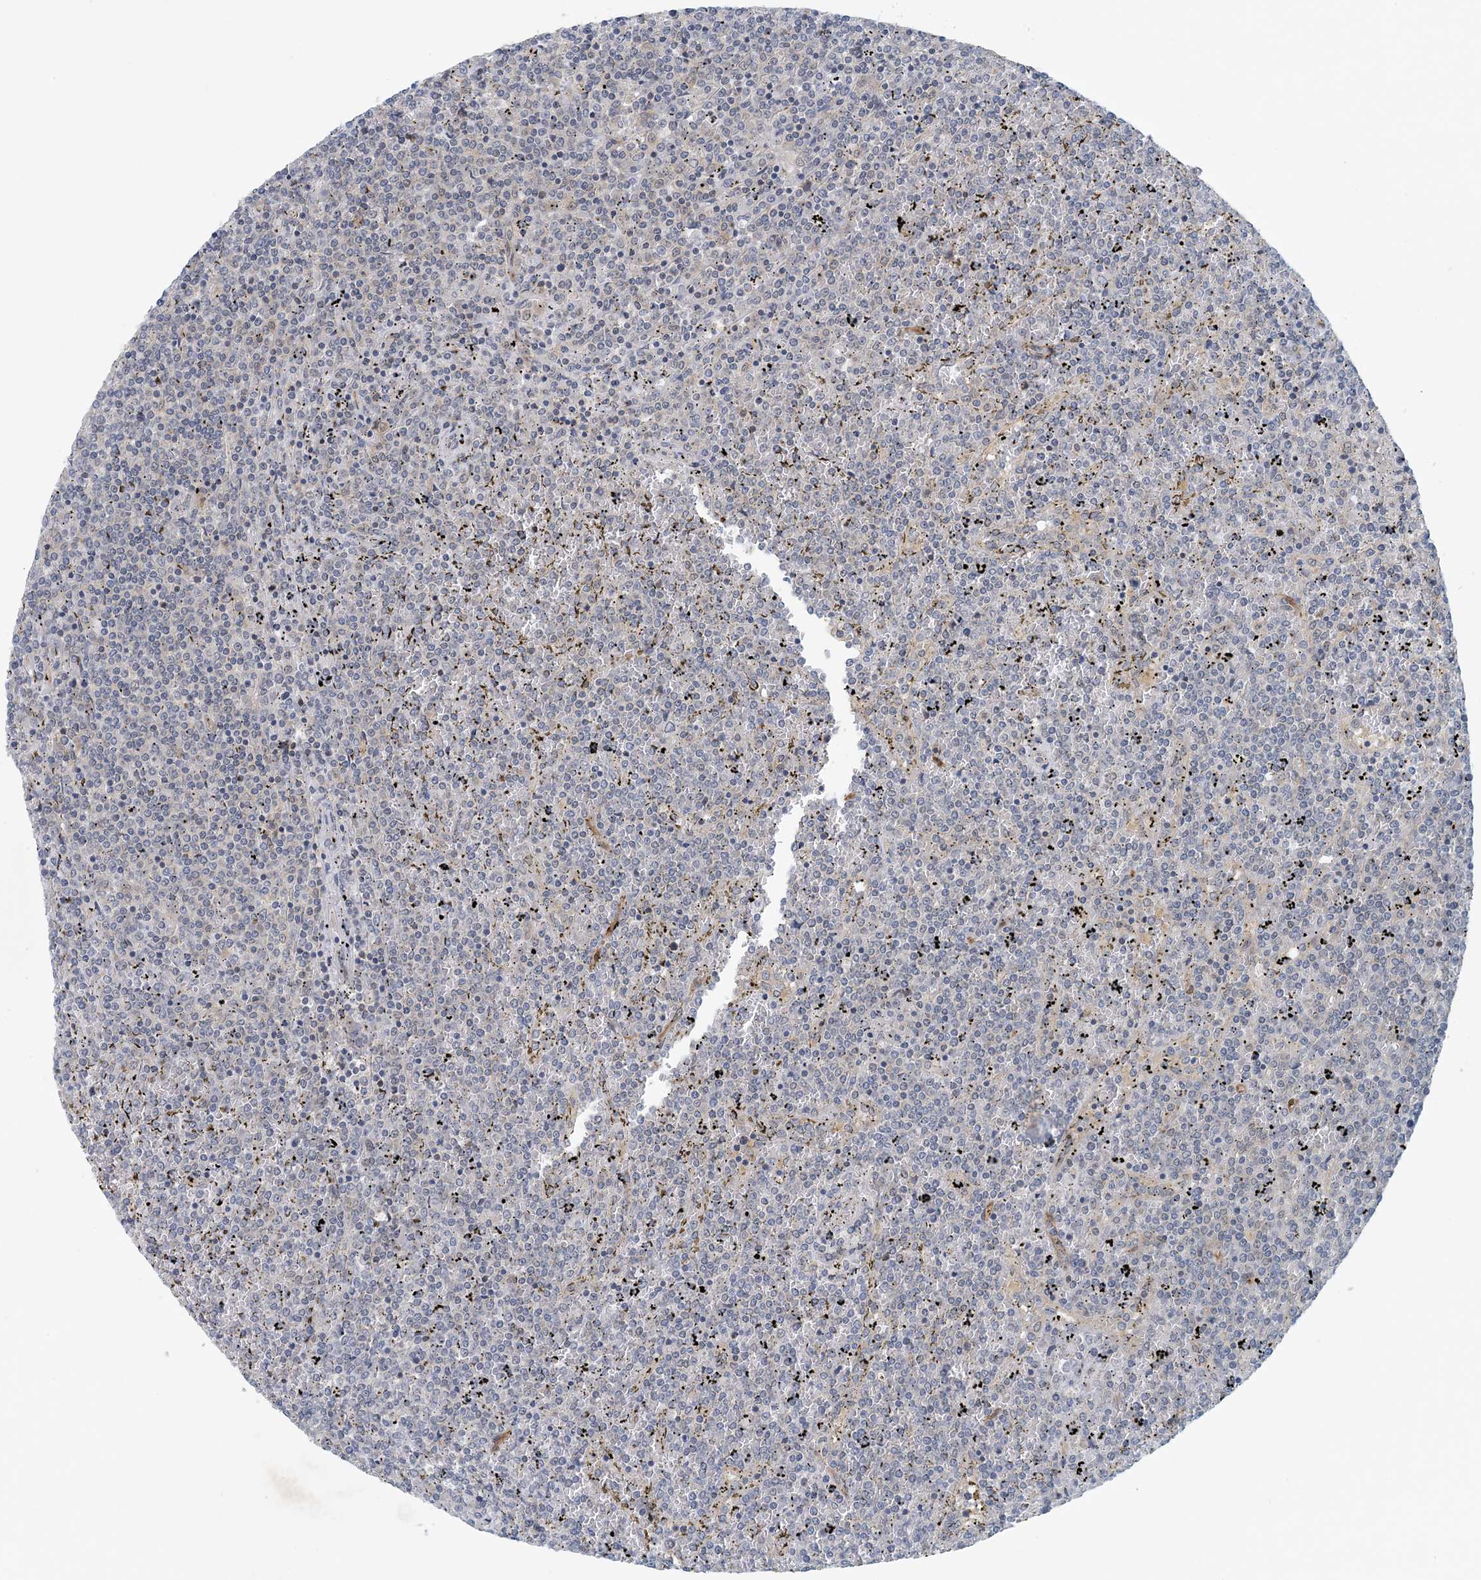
{"staining": {"intensity": "negative", "quantity": "none", "location": "none"}, "tissue": "lymphoma", "cell_type": "Tumor cells", "image_type": "cancer", "snomed": [{"axis": "morphology", "description": "Malignant lymphoma, non-Hodgkin's type, Low grade"}, {"axis": "topography", "description": "Spleen"}], "caption": "Tumor cells show no significant protein positivity in lymphoma.", "gene": "HIKESHI", "patient": {"sex": "female", "age": 19}}